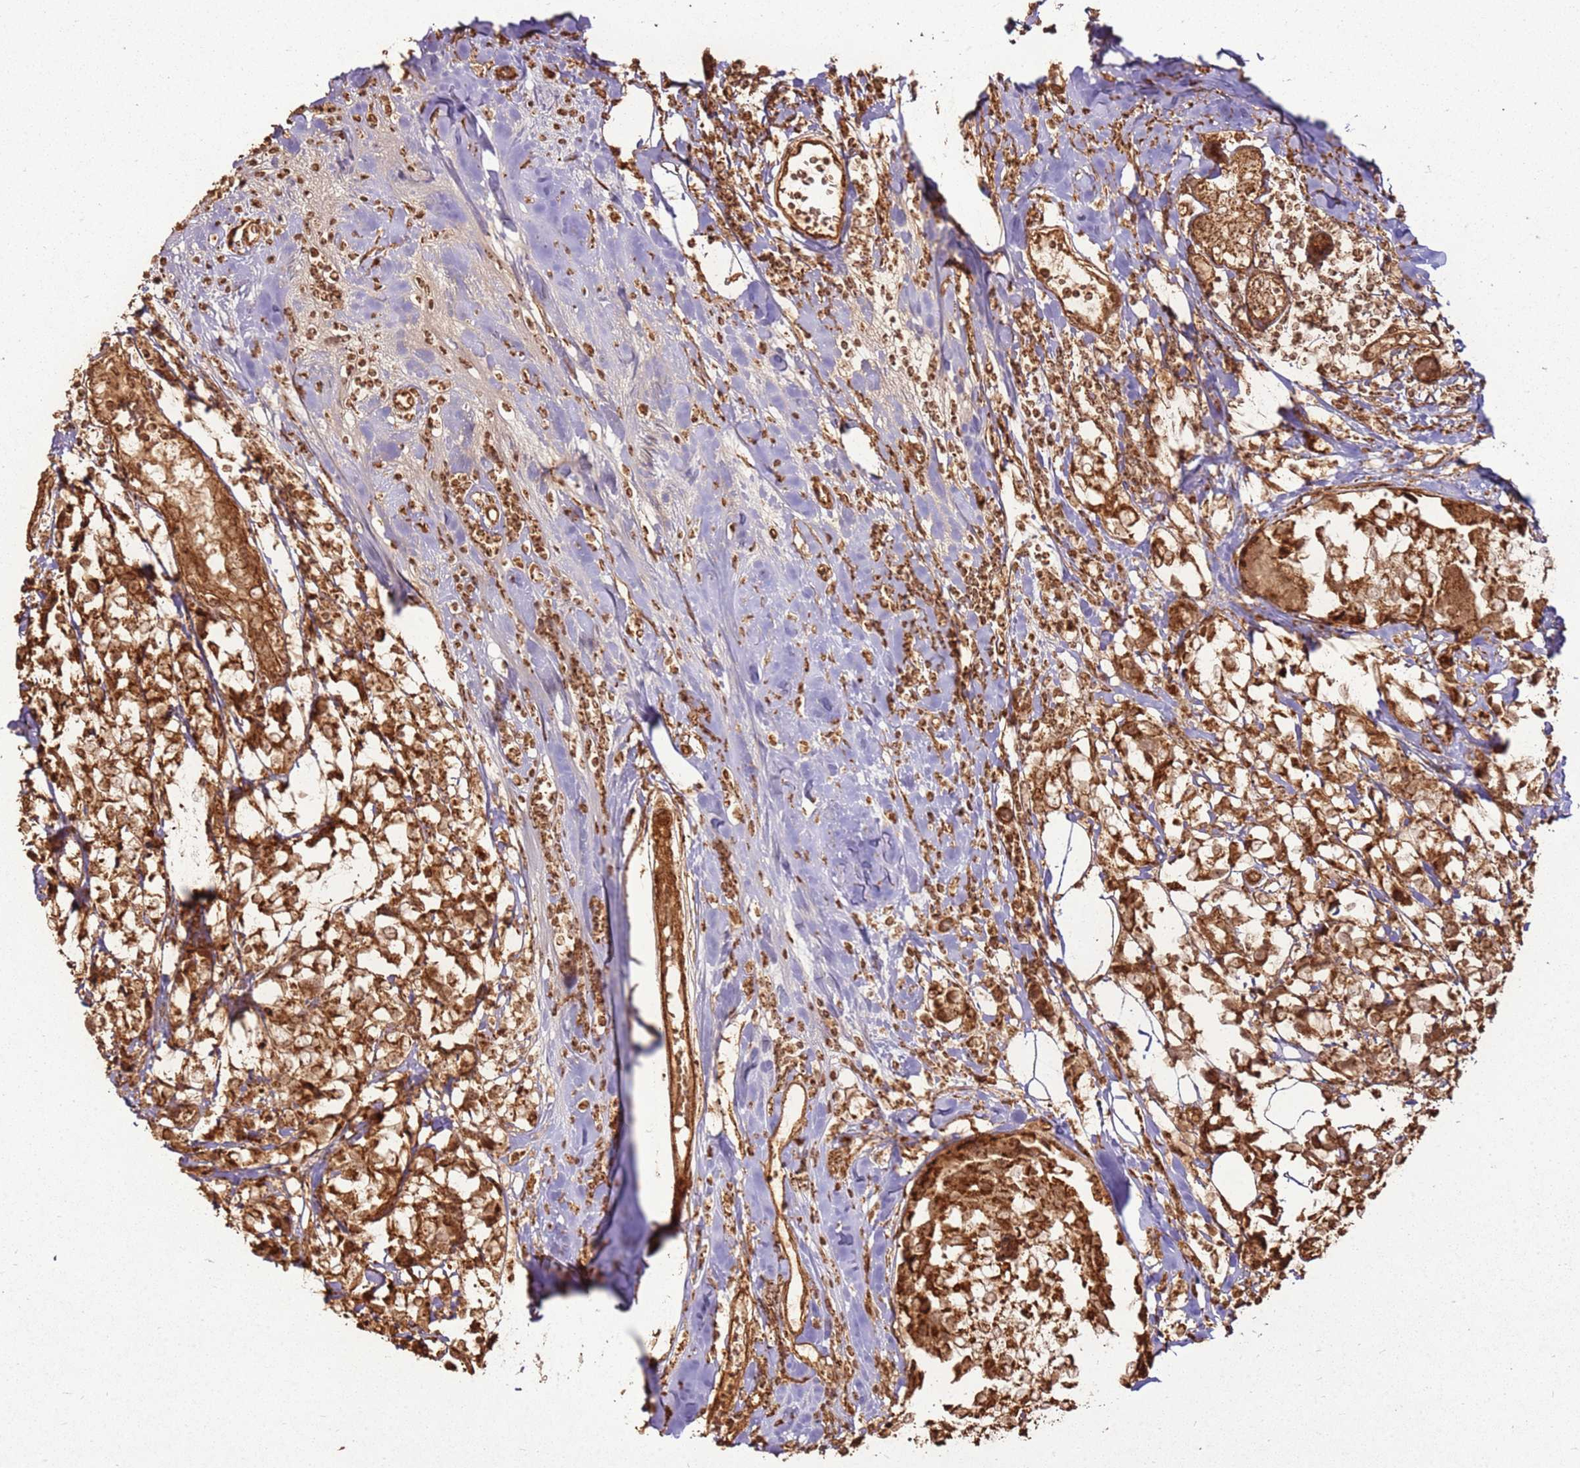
{"staining": {"intensity": "moderate", "quantity": ">75%", "location": "cytoplasmic/membranous"}, "tissue": "breast cancer", "cell_type": "Tumor cells", "image_type": "cancer", "snomed": [{"axis": "morphology", "description": "Lobular carcinoma"}, {"axis": "topography", "description": "Breast"}], "caption": "A histopathology image showing moderate cytoplasmic/membranous staining in about >75% of tumor cells in breast cancer (lobular carcinoma), as visualized by brown immunohistochemical staining.", "gene": "MRPS6", "patient": {"sex": "female", "age": 59}}